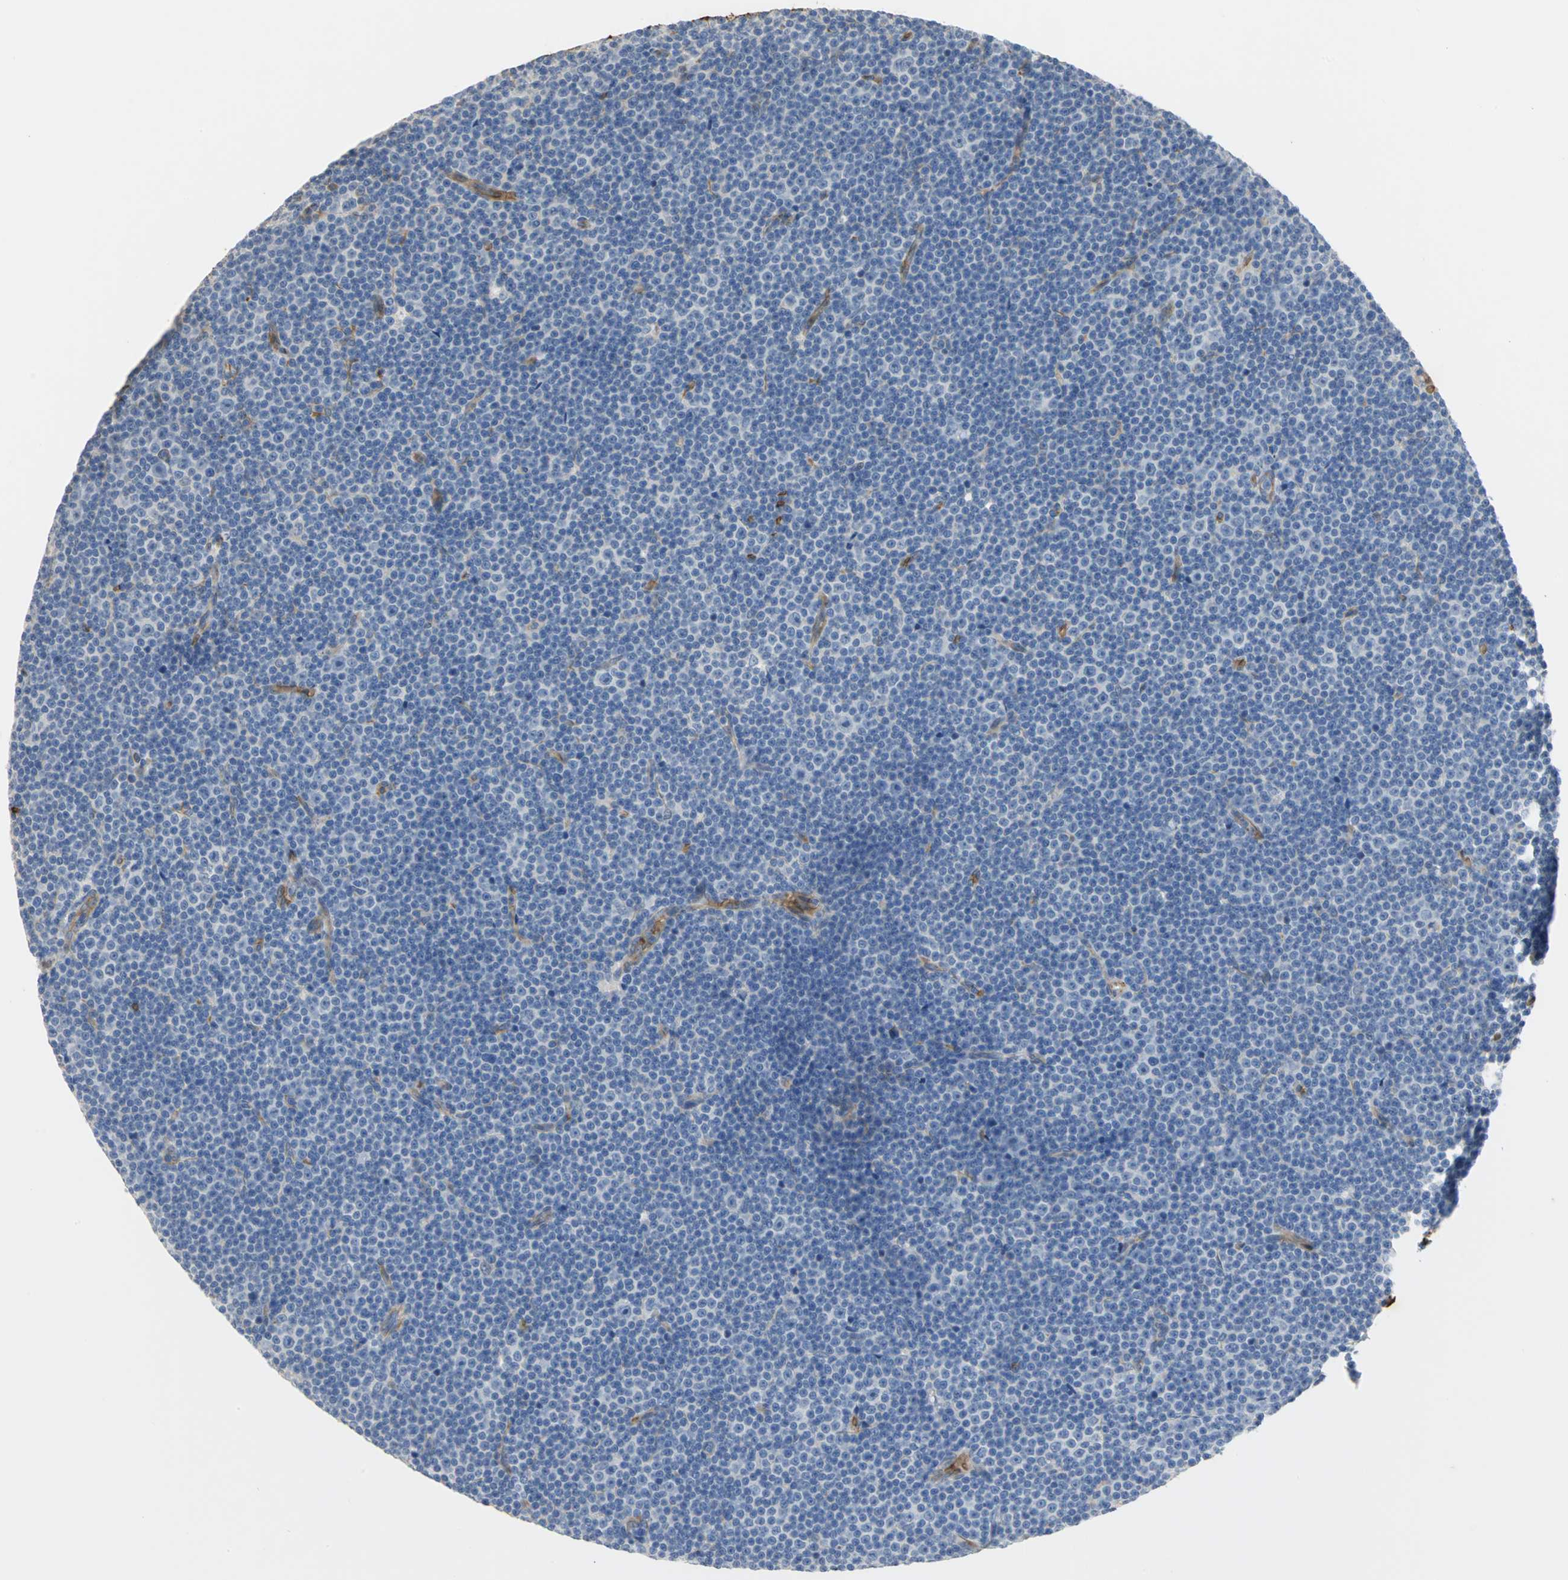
{"staining": {"intensity": "negative", "quantity": "none", "location": "none"}, "tissue": "lymphoma", "cell_type": "Tumor cells", "image_type": "cancer", "snomed": [{"axis": "morphology", "description": "Malignant lymphoma, non-Hodgkin's type, Low grade"}, {"axis": "topography", "description": "Lymph node"}], "caption": "Immunohistochemical staining of human lymphoma reveals no significant positivity in tumor cells.", "gene": "TREM1", "patient": {"sex": "female", "age": 67}}